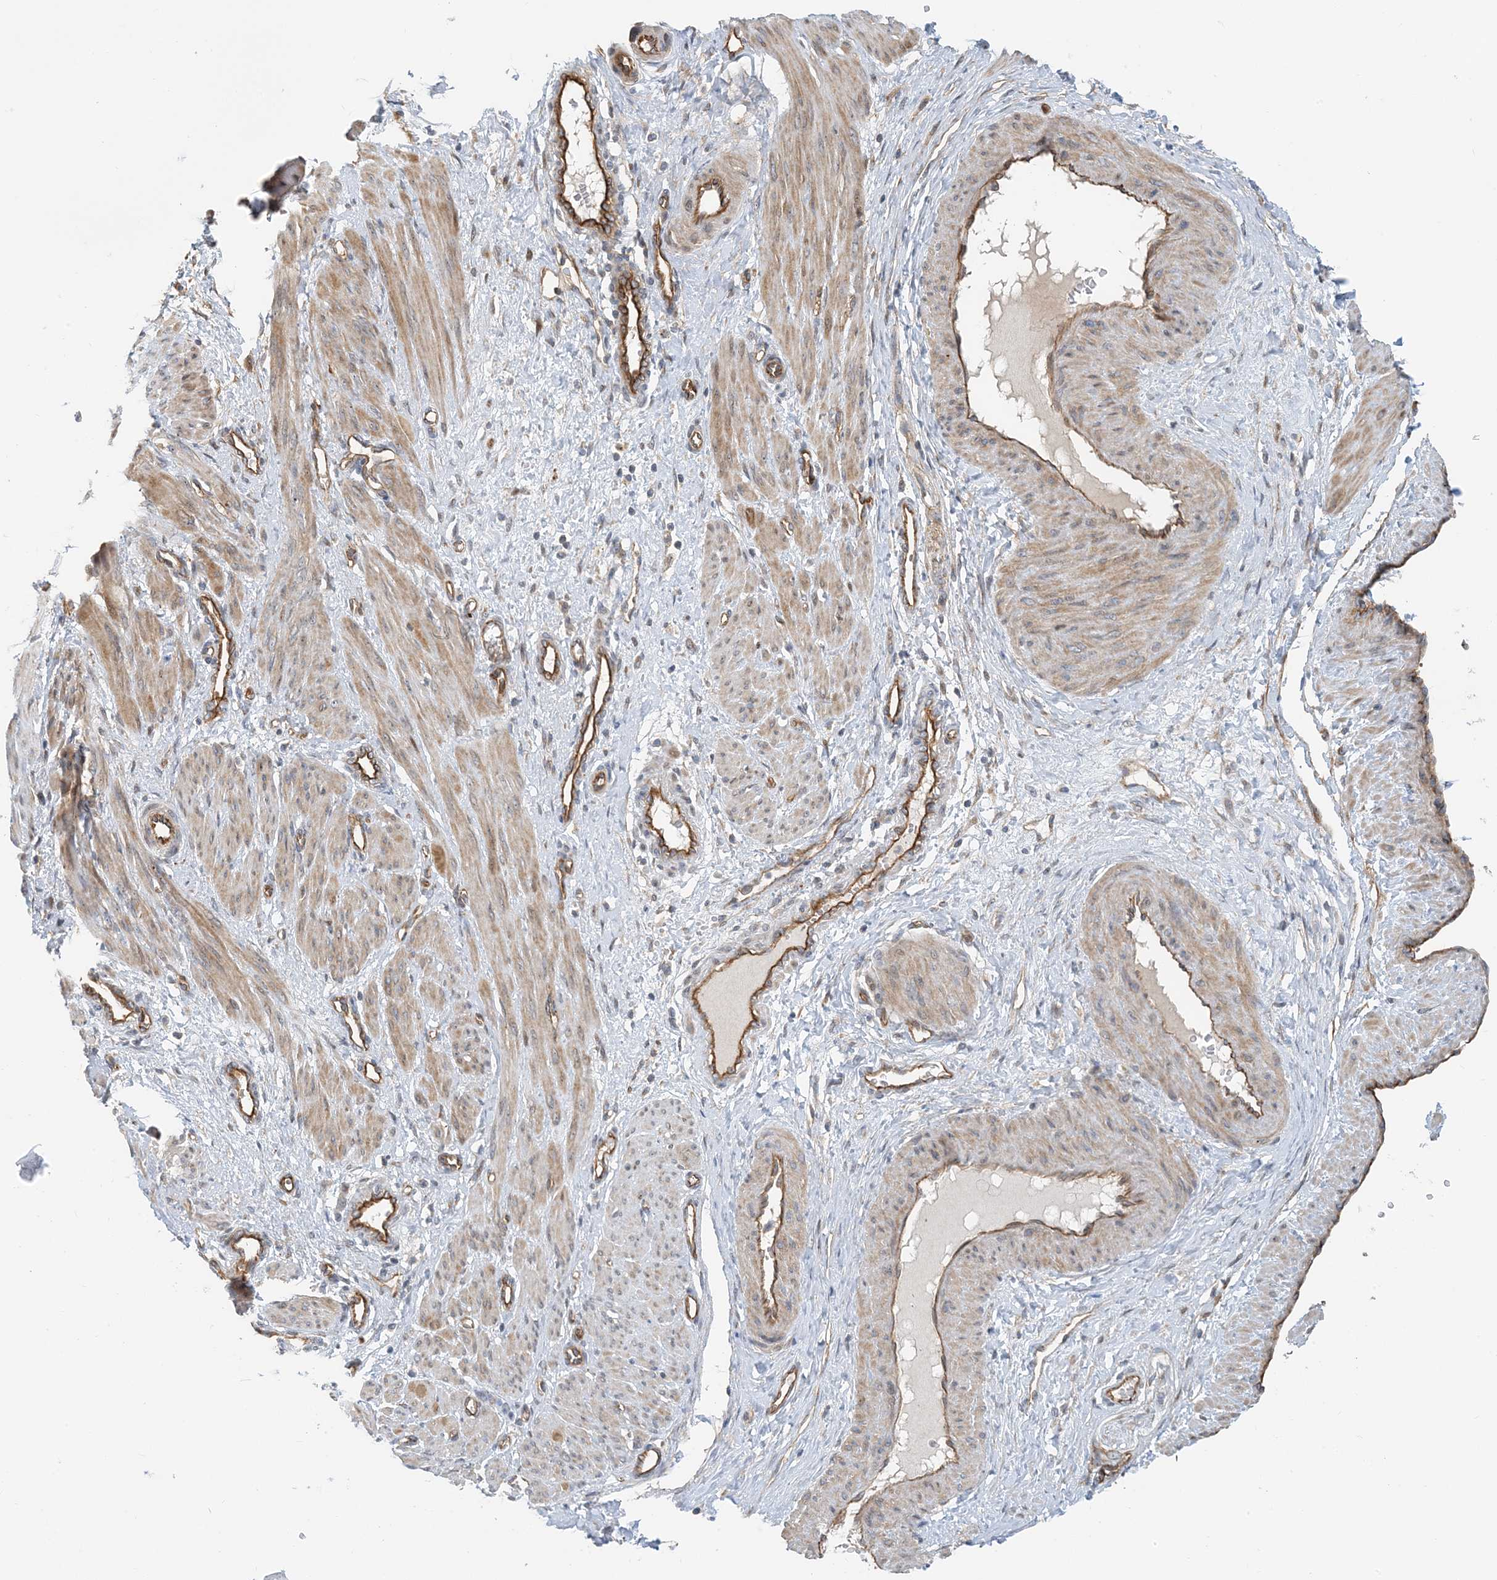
{"staining": {"intensity": "moderate", "quantity": ">75%", "location": "cytoplasmic/membranous"}, "tissue": "smooth muscle", "cell_type": "Smooth muscle cells", "image_type": "normal", "snomed": [{"axis": "morphology", "description": "Normal tissue, NOS"}, {"axis": "topography", "description": "Endometrium"}], "caption": "IHC (DAB) staining of unremarkable smooth muscle reveals moderate cytoplasmic/membranous protein staining in about >75% of smooth muscle cells. The protein is stained brown, and the nuclei are stained in blue (DAB (3,3'-diaminobenzidine) IHC with brightfield microscopy, high magnification).", "gene": "MYL5", "patient": {"sex": "female", "age": 33}}